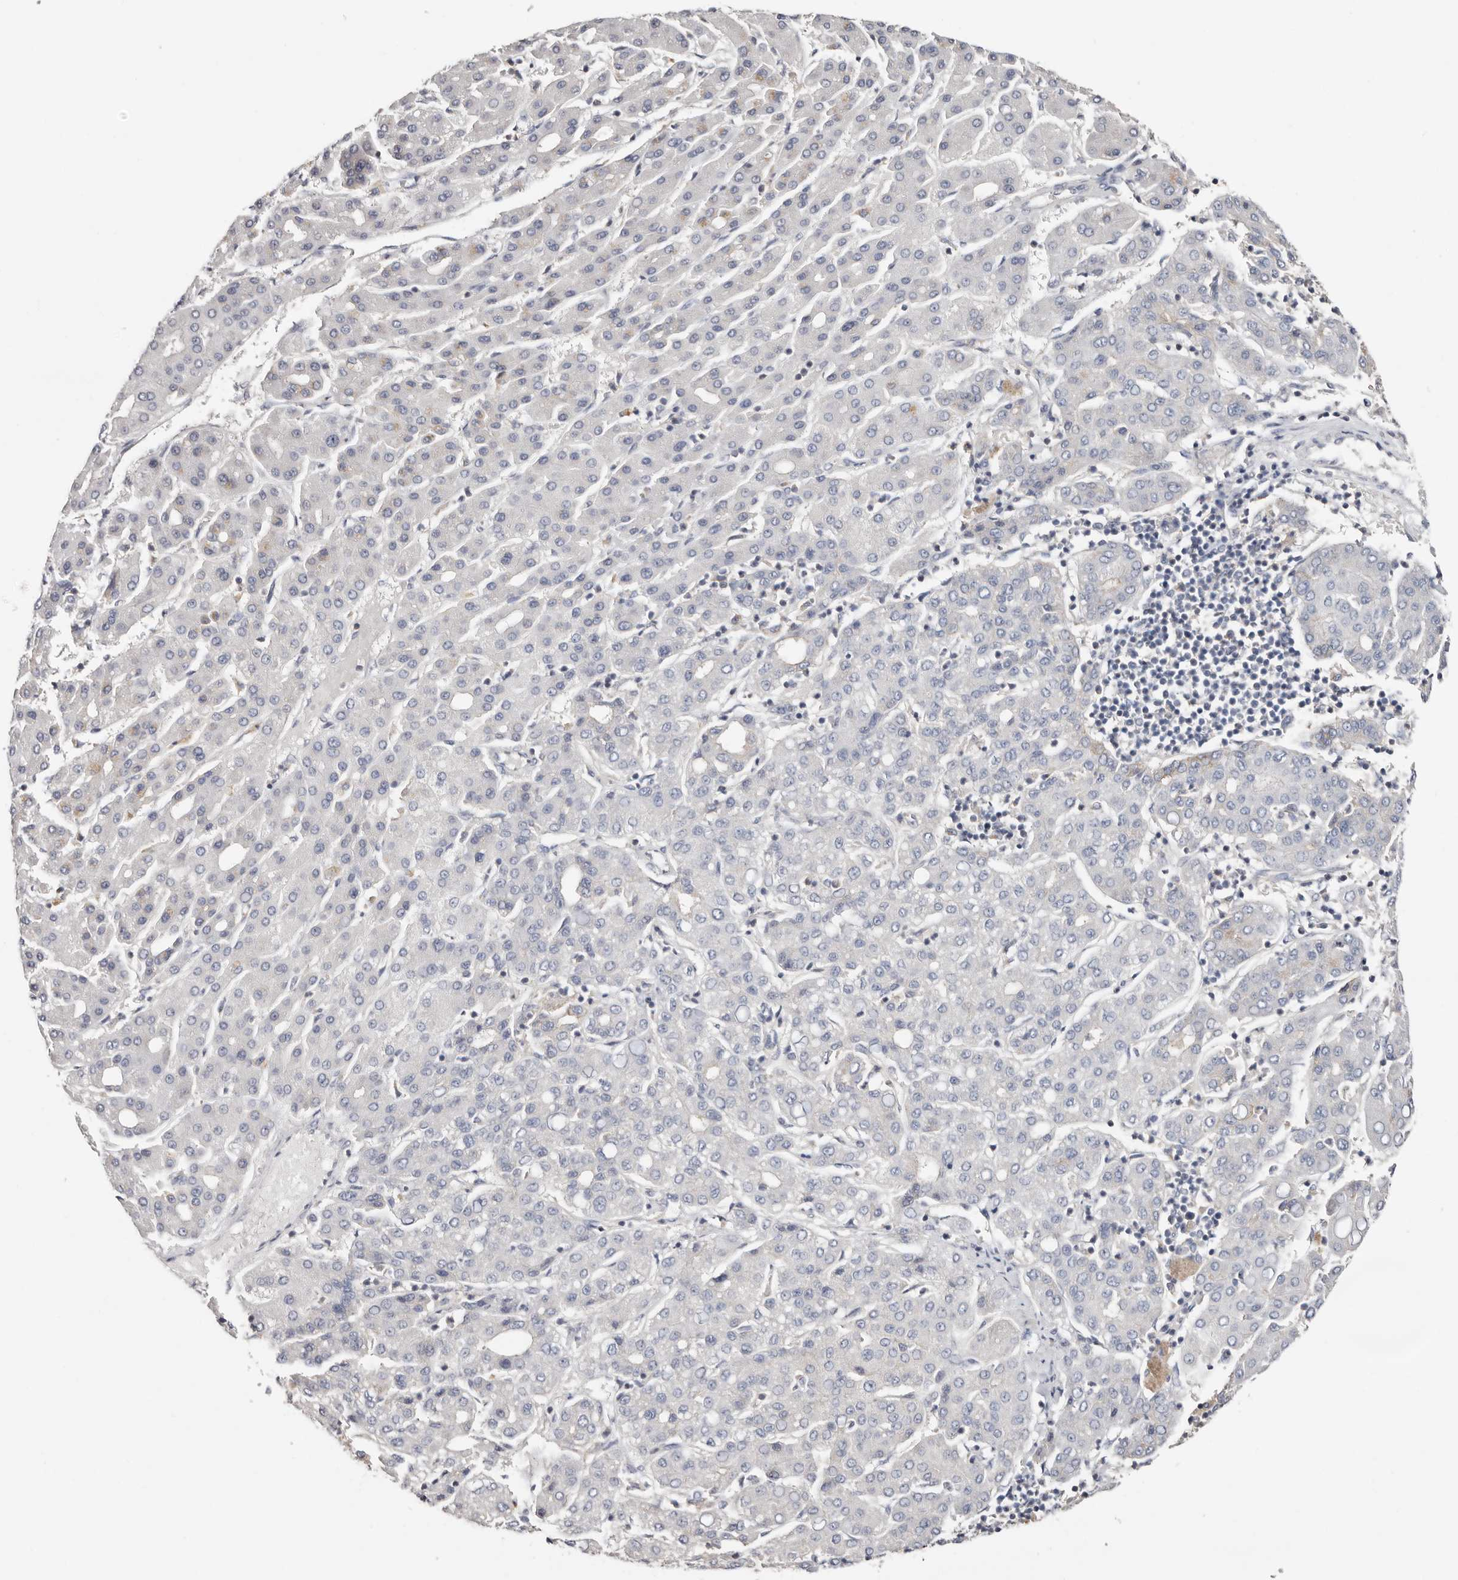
{"staining": {"intensity": "weak", "quantity": "<25%", "location": "cytoplasmic/membranous"}, "tissue": "liver cancer", "cell_type": "Tumor cells", "image_type": "cancer", "snomed": [{"axis": "morphology", "description": "Carcinoma, Hepatocellular, NOS"}, {"axis": "topography", "description": "Liver"}], "caption": "Immunohistochemistry (IHC) histopathology image of neoplastic tissue: human liver cancer (hepatocellular carcinoma) stained with DAB shows no significant protein staining in tumor cells. Brightfield microscopy of IHC stained with DAB (3,3'-diaminobenzidine) (brown) and hematoxylin (blue), captured at high magnification.", "gene": "S100A14", "patient": {"sex": "male", "age": 65}}